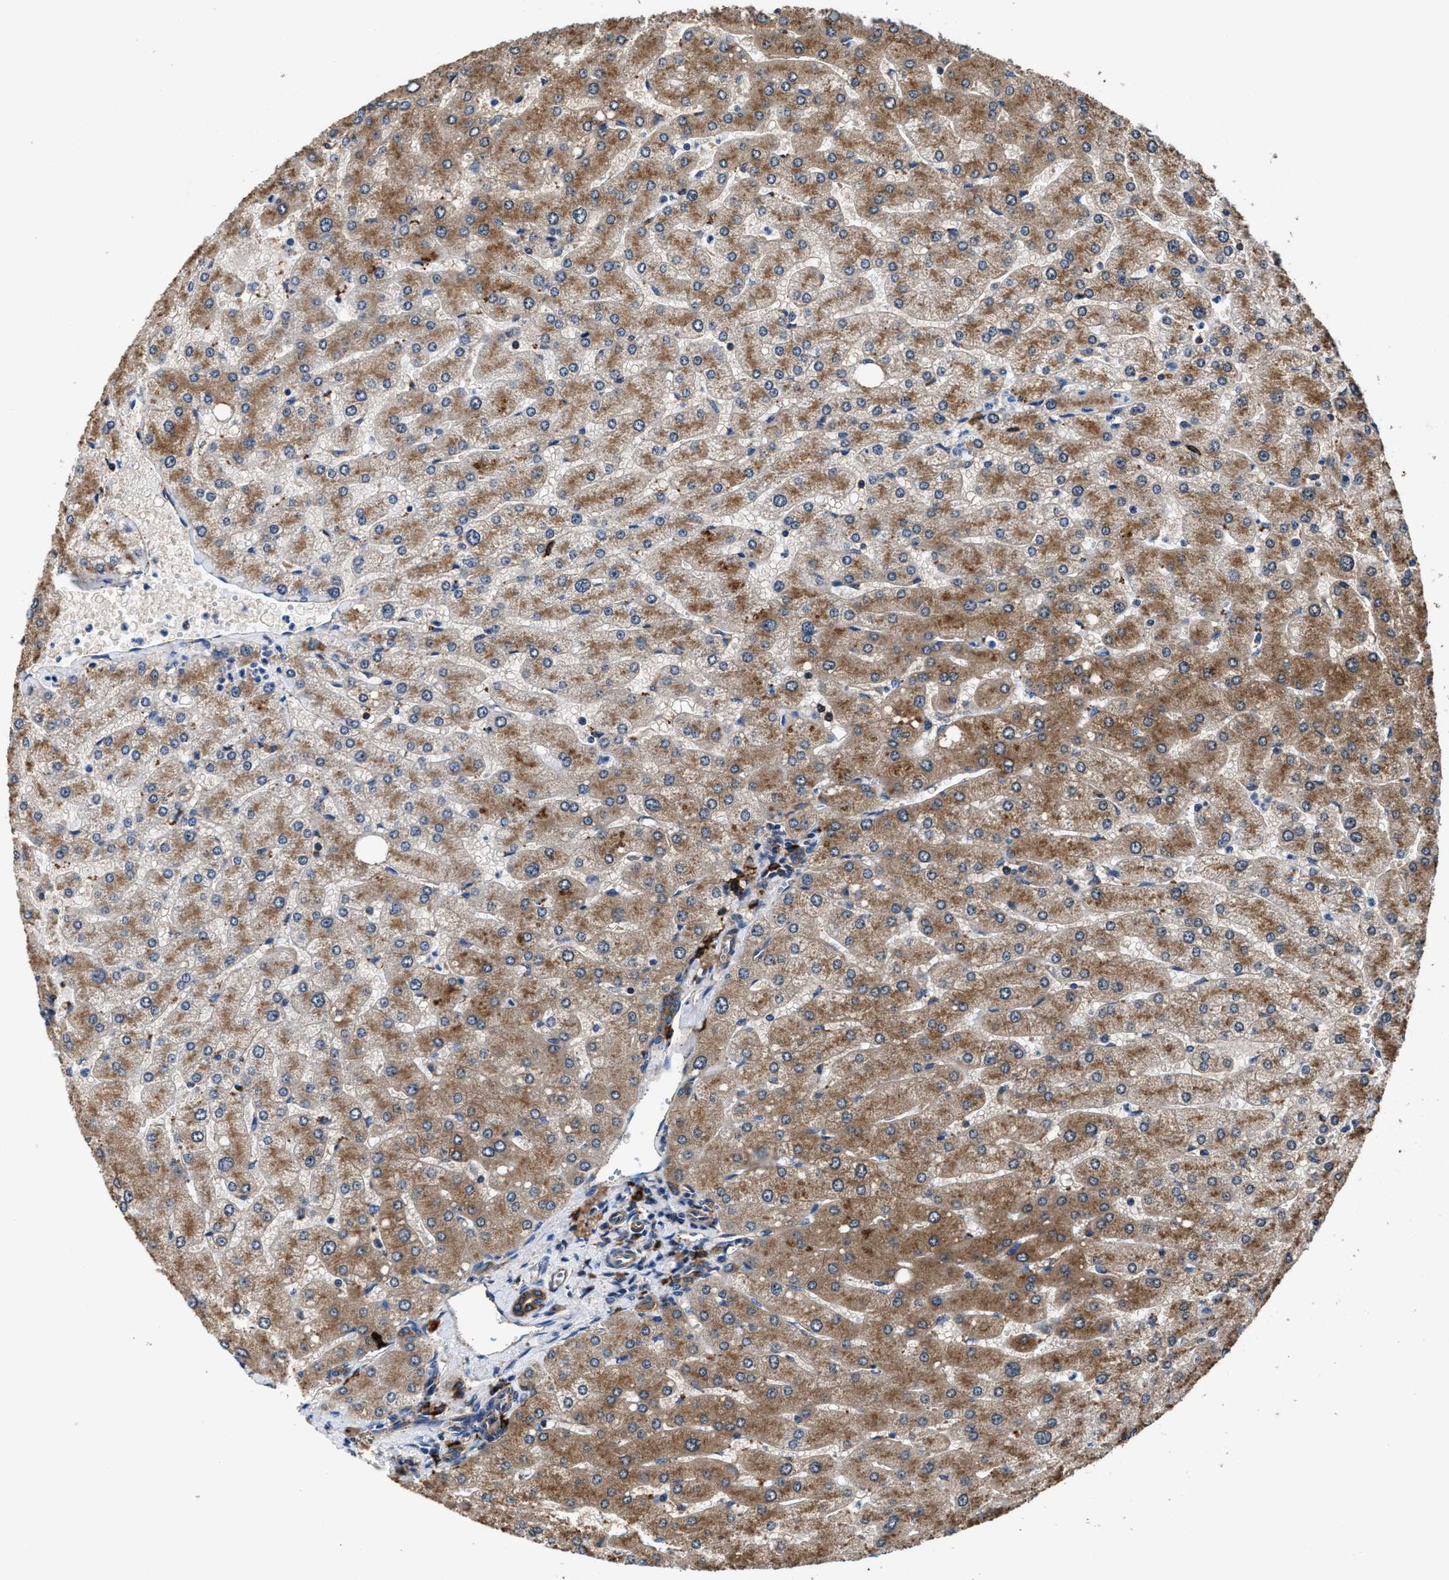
{"staining": {"intensity": "moderate", "quantity": ">75%", "location": "cytoplasmic/membranous"}, "tissue": "liver", "cell_type": "Cholangiocytes", "image_type": "normal", "snomed": [{"axis": "morphology", "description": "Normal tissue, NOS"}, {"axis": "topography", "description": "Liver"}], "caption": "Immunohistochemistry micrograph of normal liver: liver stained using immunohistochemistry (IHC) displays medium levels of moderate protein expression localized specifically in the cytoplasmic/membranous of cholangiocytes, appearing as a cytoplasmic/membranous brown color.", "gene": "PPP1R9B", "patient": {"sex": "male", "age": 55}}